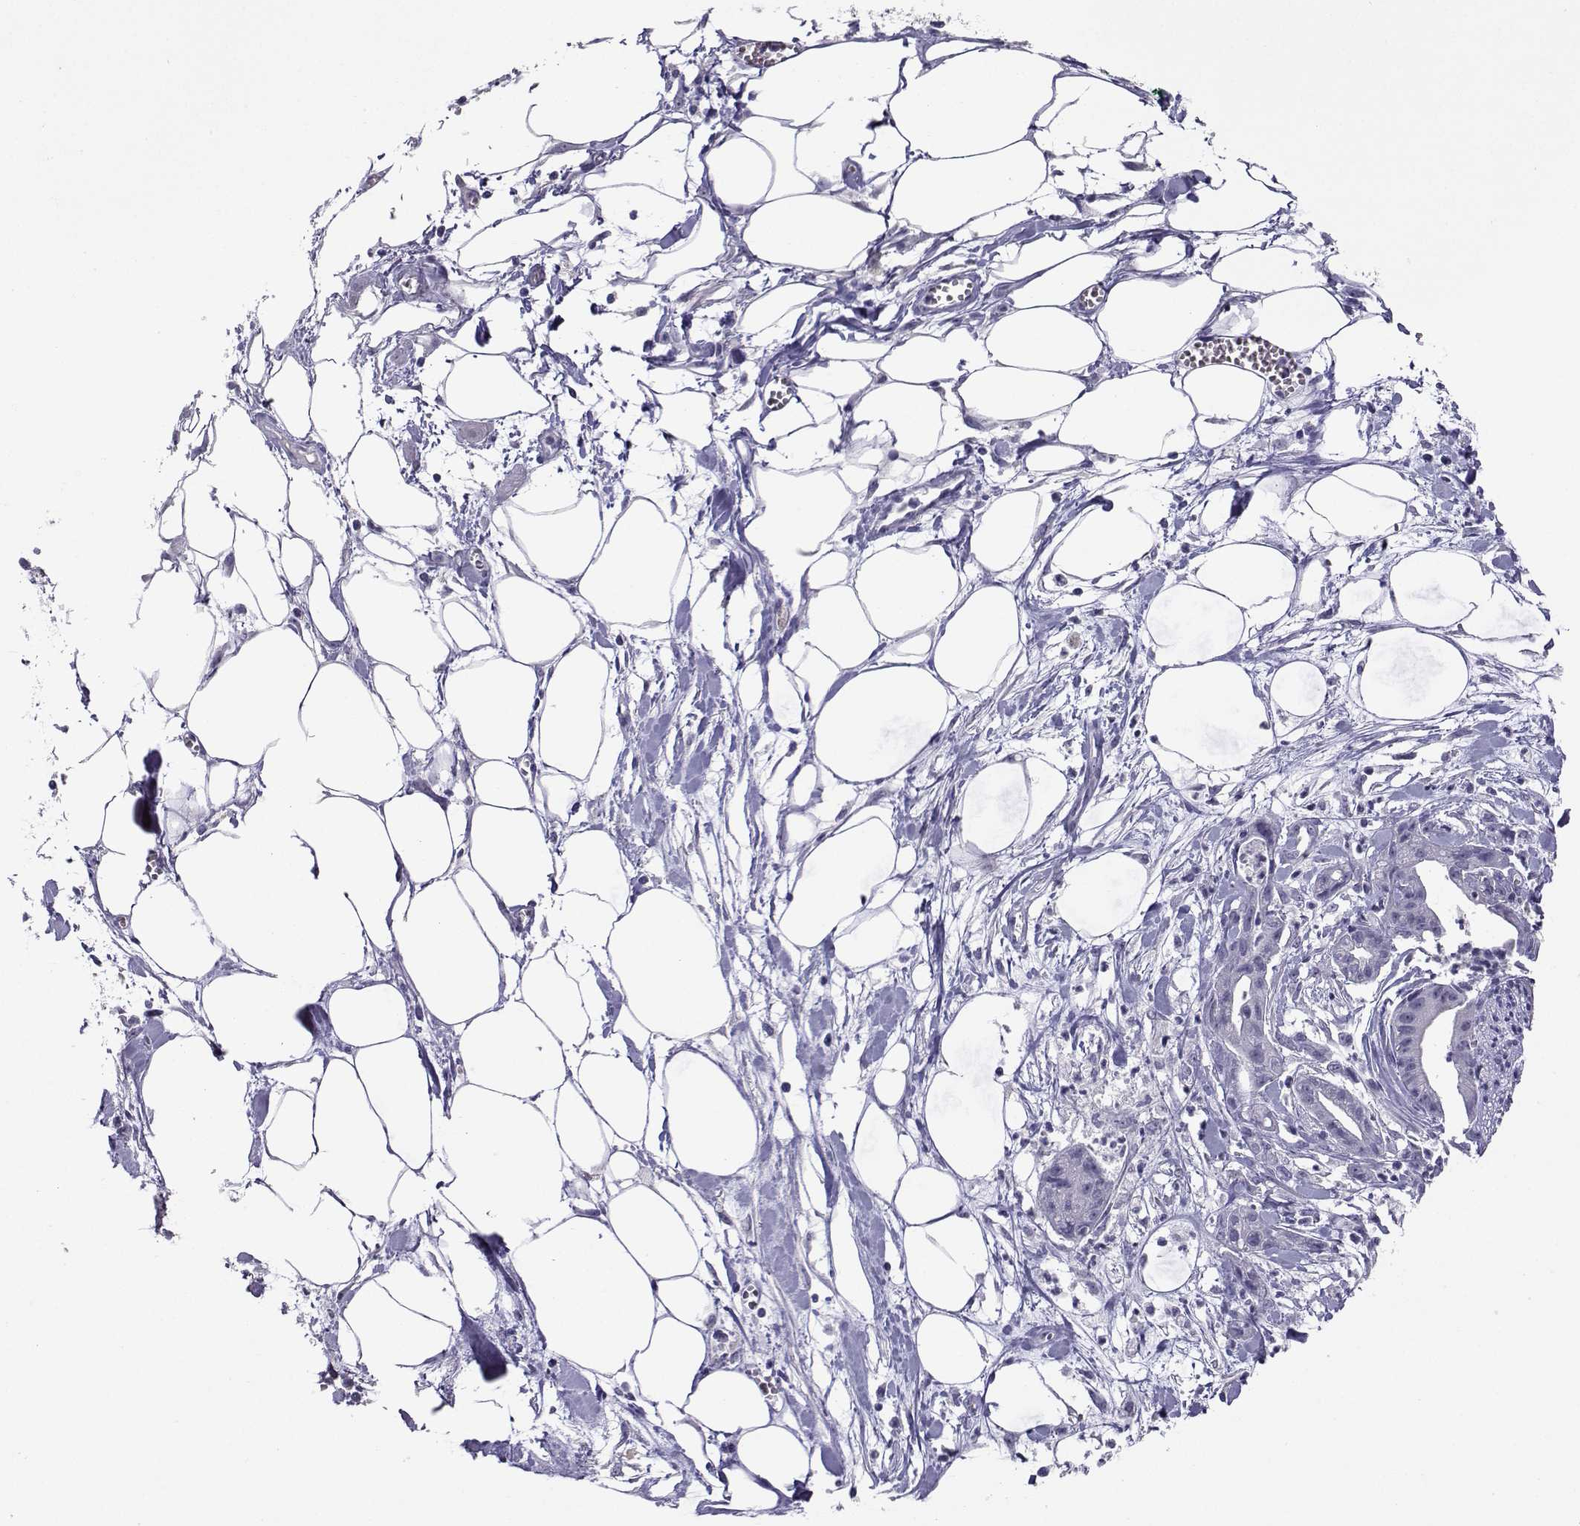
{"staining": {"intensity": "negative", "quantity": "none", "location": "none"}, "tissue": "pancreatic cancer", "cell_type": "Tumor cells", "image_type": "cancer", "snomed": [{"axis": "morphology", "description": "Normal tissue, NOS"}, {"axis": "morphology", "description": "Adenocarcinoma, NOS"}, {"axis": "topography", "description": "Lymph node"}, {"axis": "topography", "description": "Pancreas"}], "caption": "This photomicrograph is of pancreatic cancer stained with immunohistochemistry (IHC) to label a protein in brown with the nuclei are counter-stained blue. There is no staining in tumor cells.", "gene": "TBR1", "patient": {"sex": "female", "age": 58}}